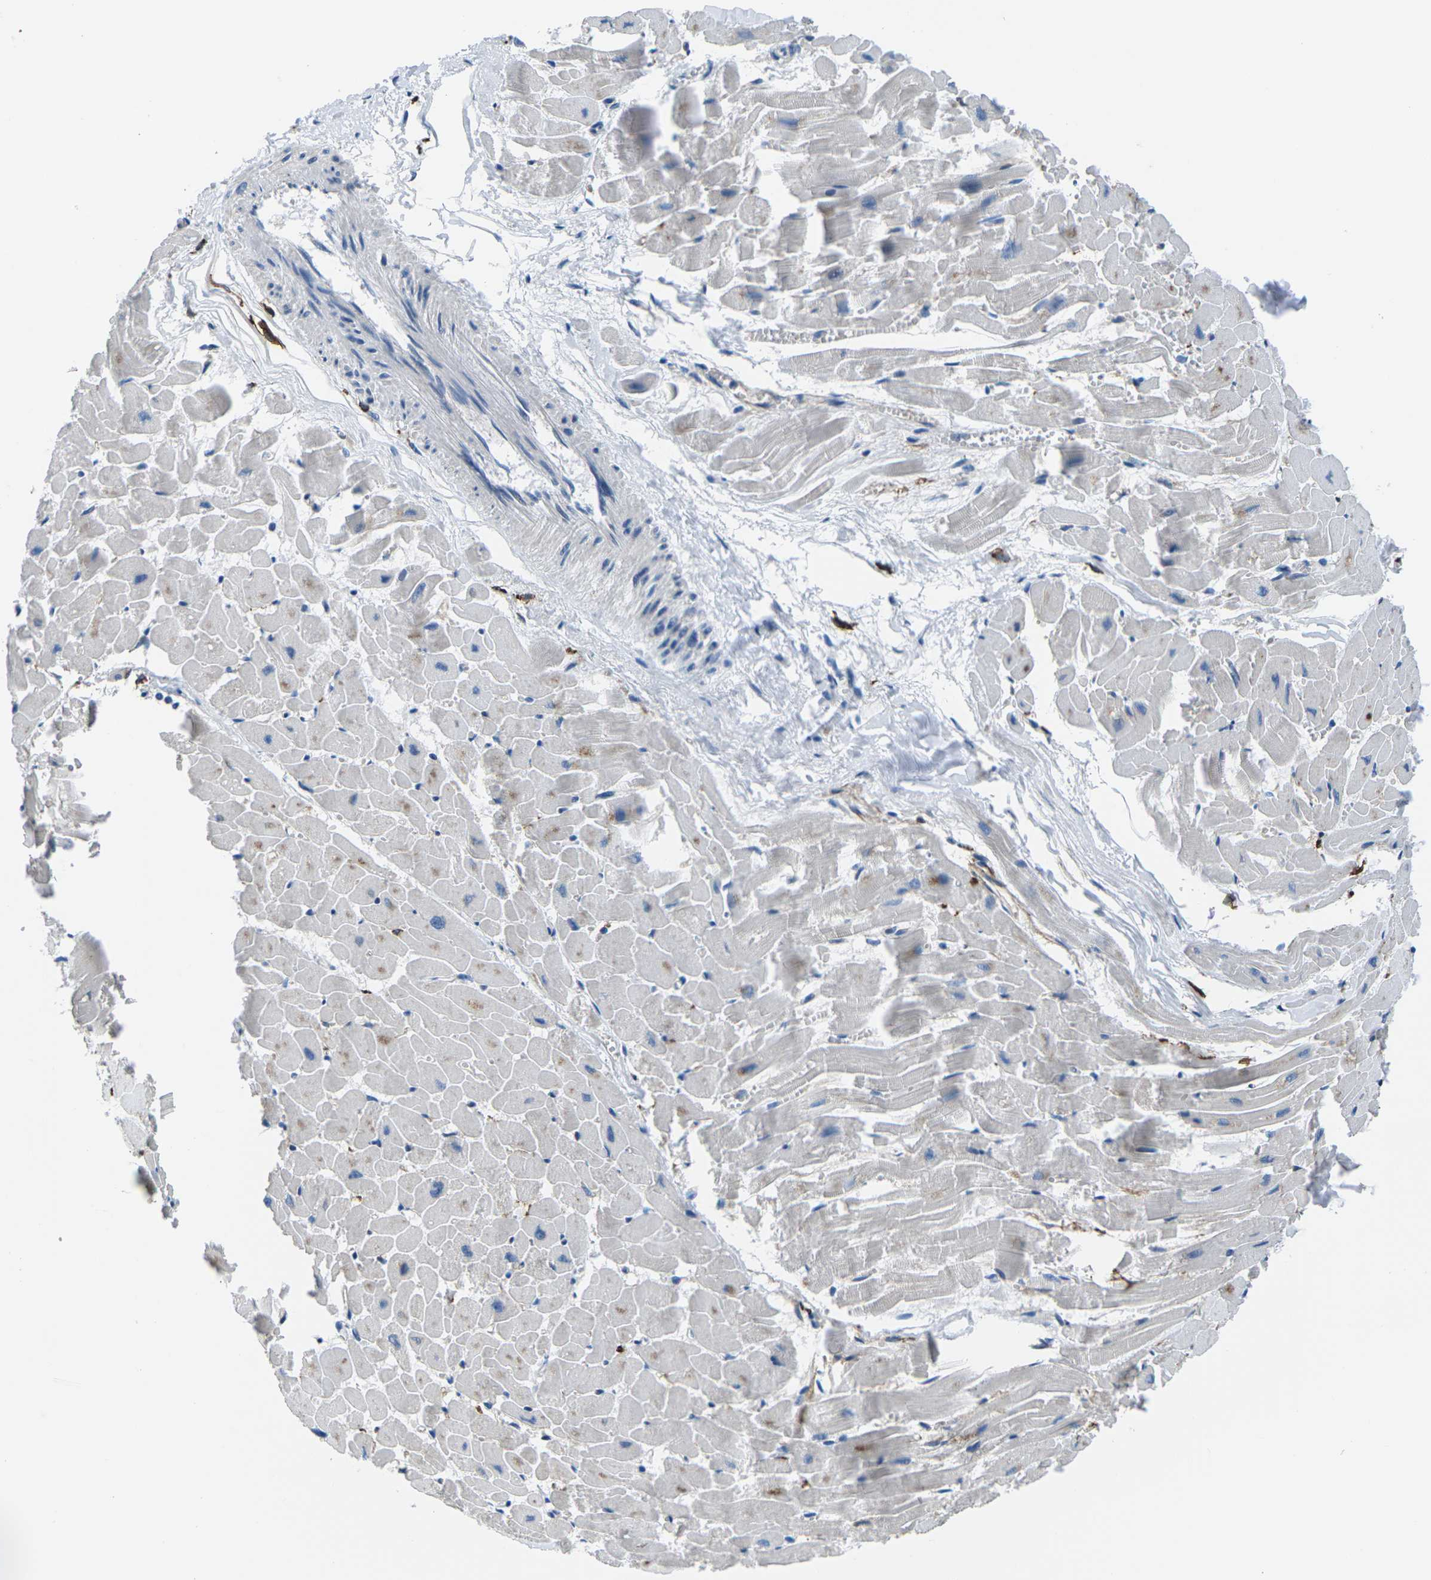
{"staining": {"intensity": "negative", "quantity": "none", "location": "none"}, "tissue": "heart muscle", "cell_type": "Cardiomyocytes", "image_type": "normal", "snomed": [{"axis": "morphology", "description": "Normal tissue, NOS"}, {"axis": "topography", "description": "Heart"}], "caption": "This is a image of immunohistochemistry (IHC) staining of normal heart muscle, which shows no expression in cardiomyocytes. Brightfield microscopy of IHC stained with DAB (brown) and hematoxylin (blue), captured at high magnification.", "gene": "PTPN1", "patient": {"sex": "female", "age": 19}}